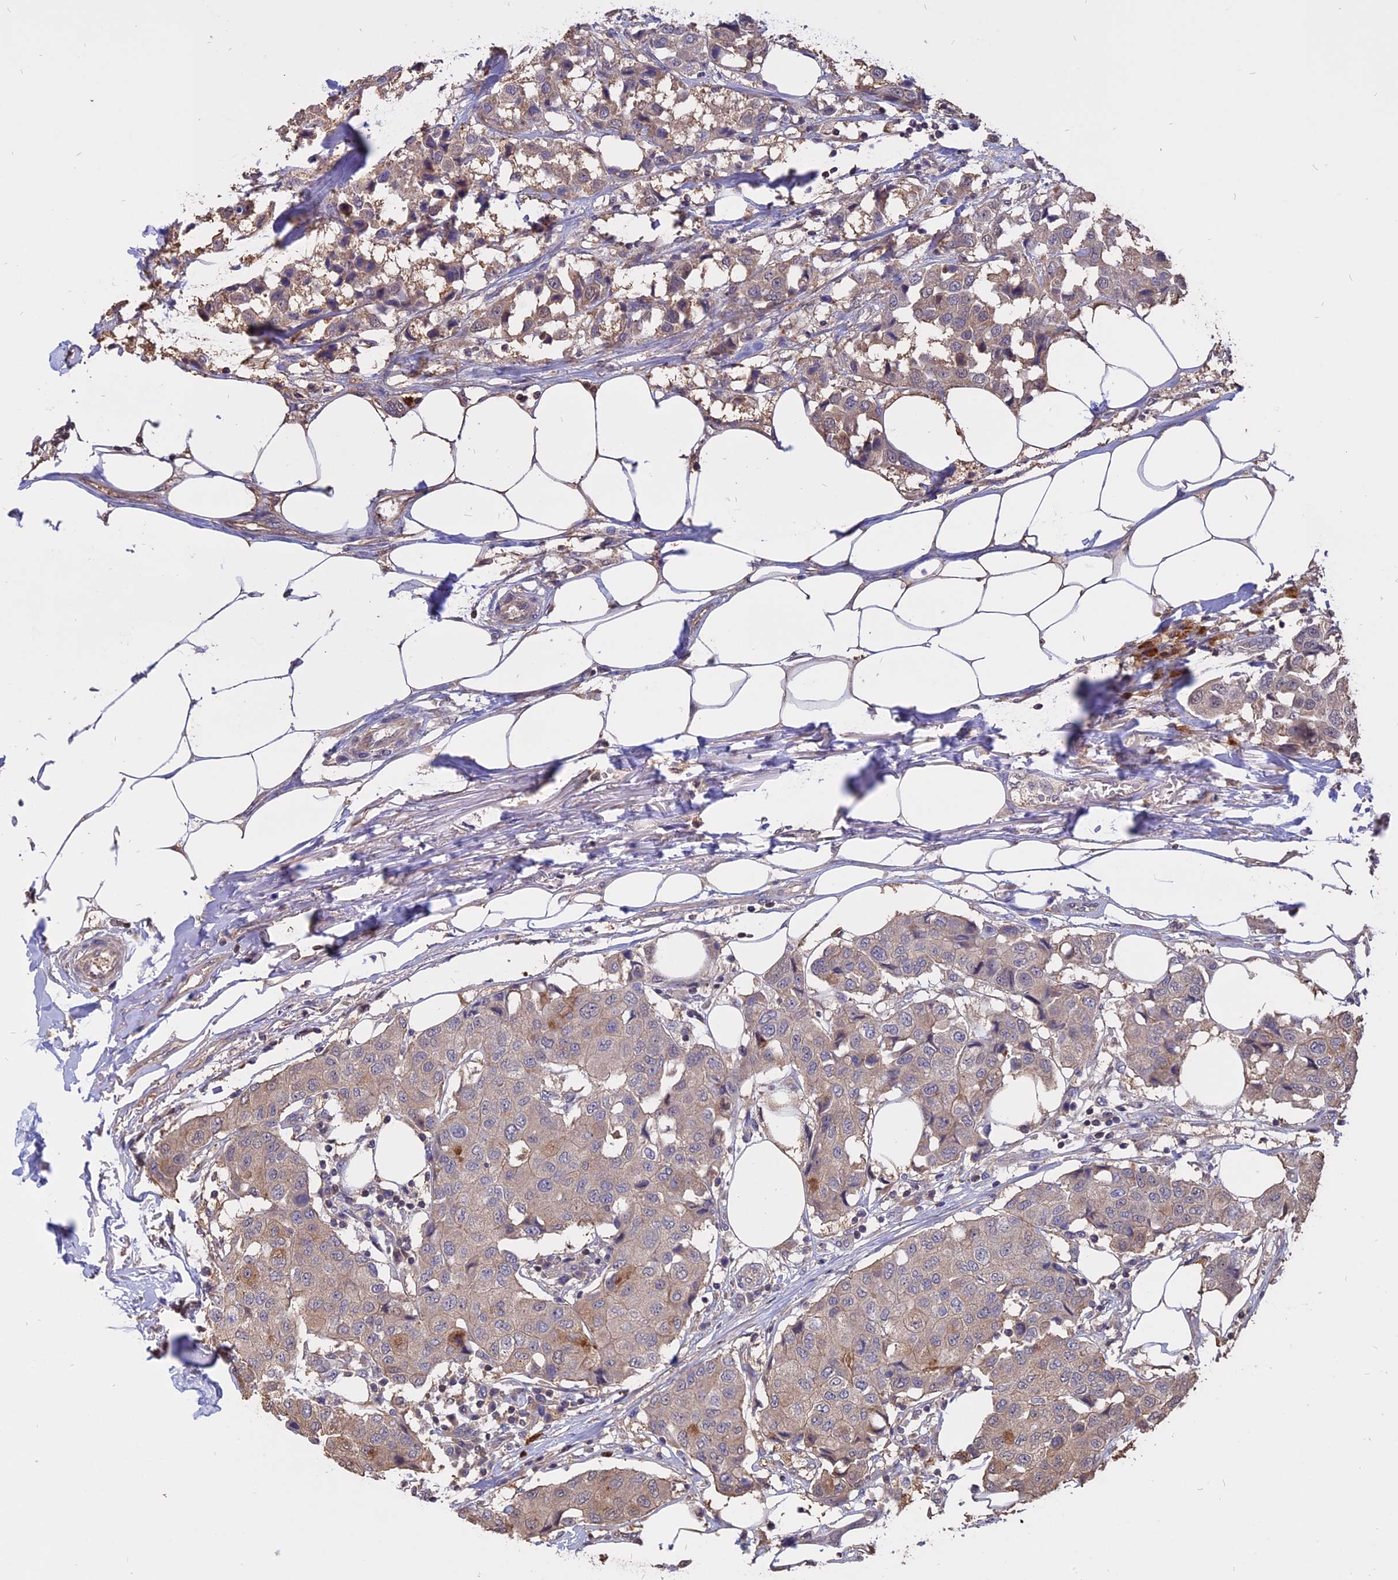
{"staining": {"intensity": "weak", "quantity": "<25%", "location": "cytoplasmic/membranous"}, "tissue": "breast cancer", "cell_type": "Tumor cells", "image_type": "cancer", "snomed": [{"axis": "morphology", "description": "Duct carcinoma"}, {"axis": "topography", "description": "Breast"}], "caption": "The micrograph reveals no staining of tumor cells in breast cancer.", "gene": "CARMIL2", "patient": {"sex": "female", "age": 80}}